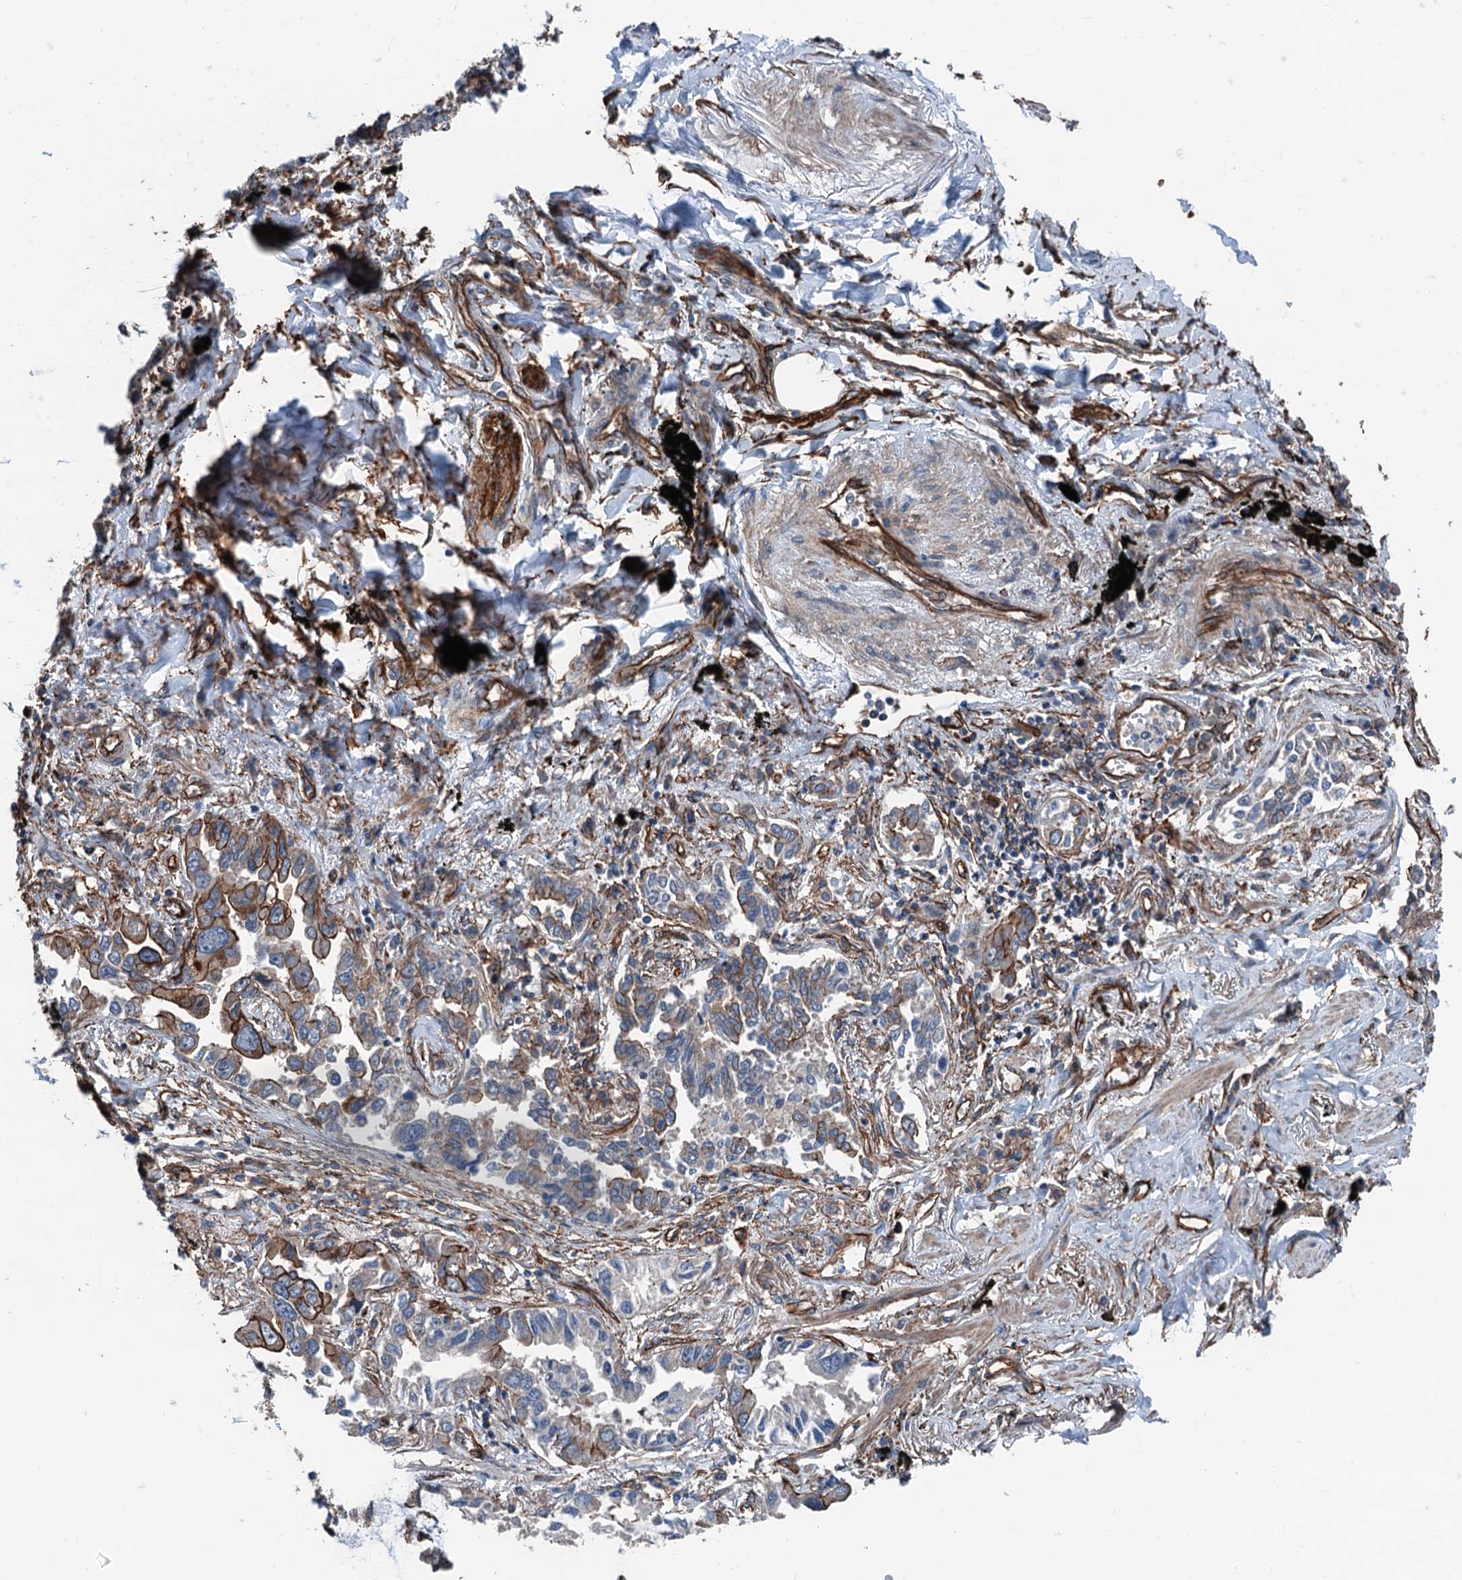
{"staining": {"intensity": "strong", "quantity": "25%-75%", "location": "cytoplasmic/membranous"}, "tissue": "lung cancer", "cell_type": "Tumor cells", "image_type": "cancer", "snomed": [{"axis": "morphology", "description": "Adenocarcinoma, NOS"}, {"axis": "topography", "description": "Lung"}], "caption": "Human lung cancer stained for a protein (brown) shows strong cytoplasmic/membranous positive staining in approximately 25%-75% of tumor cells.", "gene": "NMRAL1", "patient": {"sex": "male", "age": 67}}